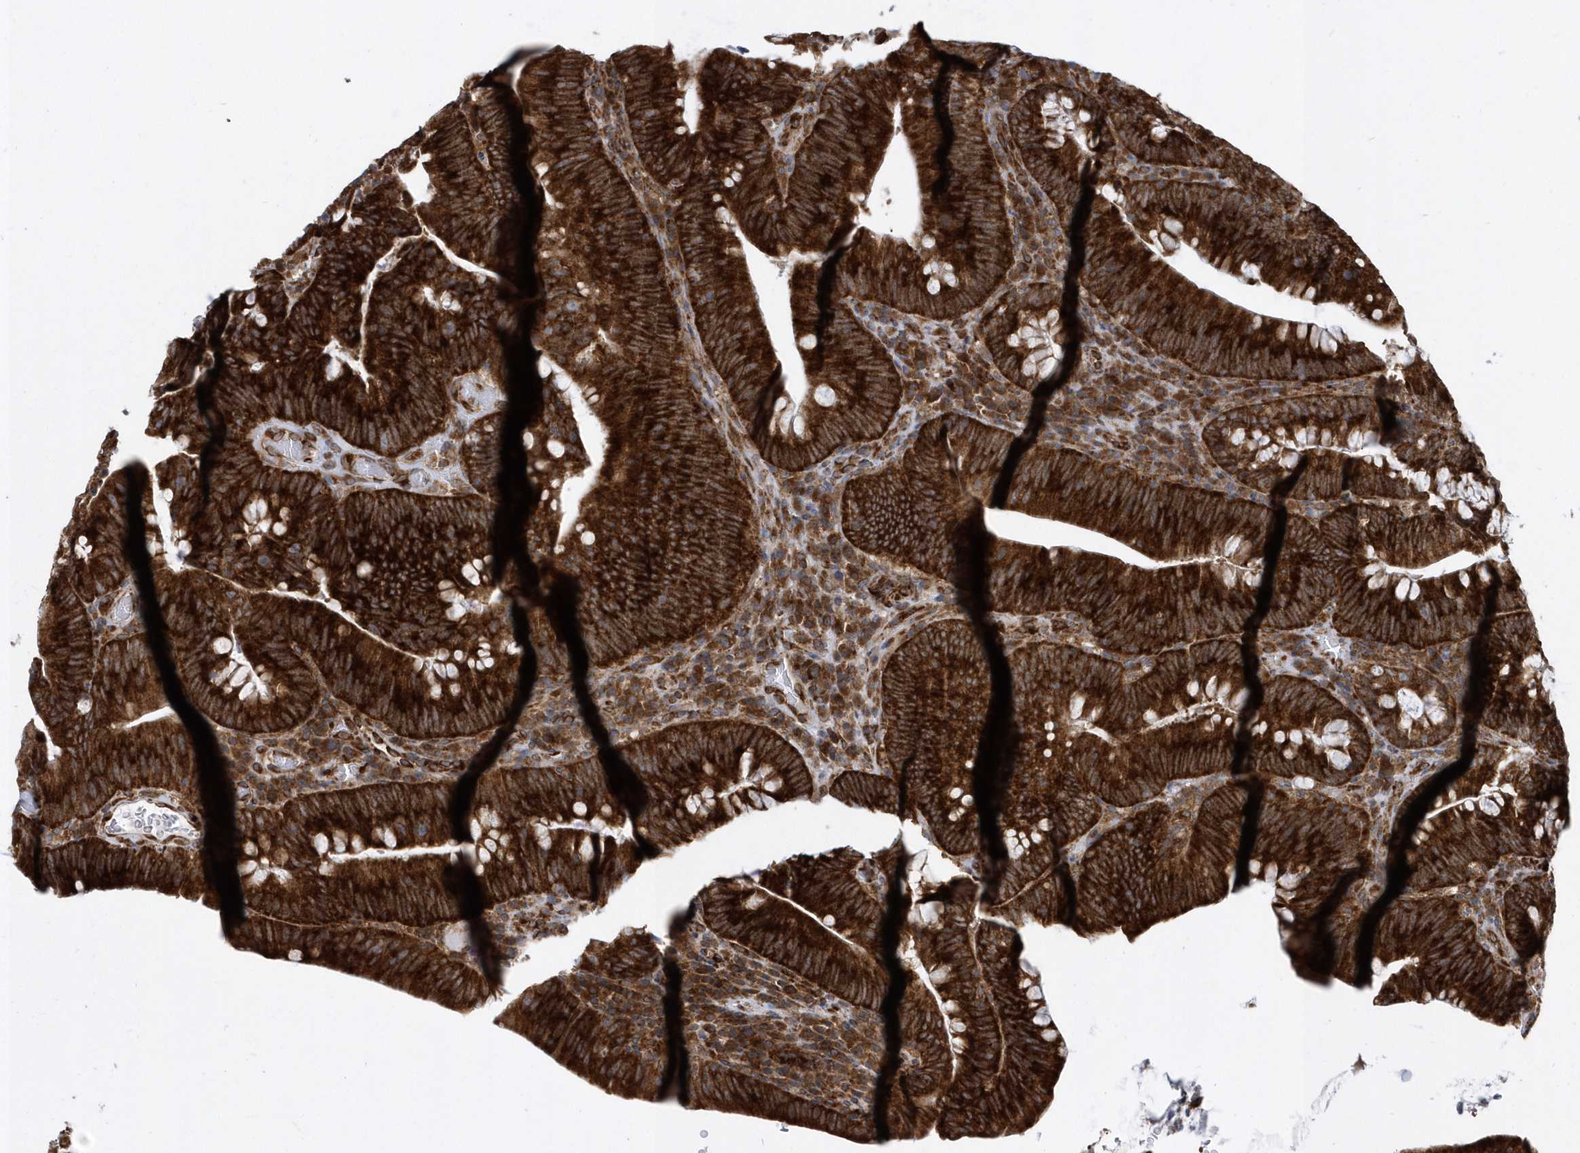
{"staining": {"intensity": "strong", "quantity": ">75%", "location": "cytoplasmic/membranous"}, "tissue": "colorectal cancer", "cell_type": "Tumor cells", "image_type": "cancer", "snomed": [{"axis": "morphology", "description": "Normal tissue, NOS"}, {"axis": "topography", "description": "Colon"}], "caption": "Protein expression analysis of colorectal cancer exhibits strong cytoplasmic/membranous staining in about >75% of tumor cells.", "gene": "PHF1", "patient": {"sex": "female", "age": 82}}